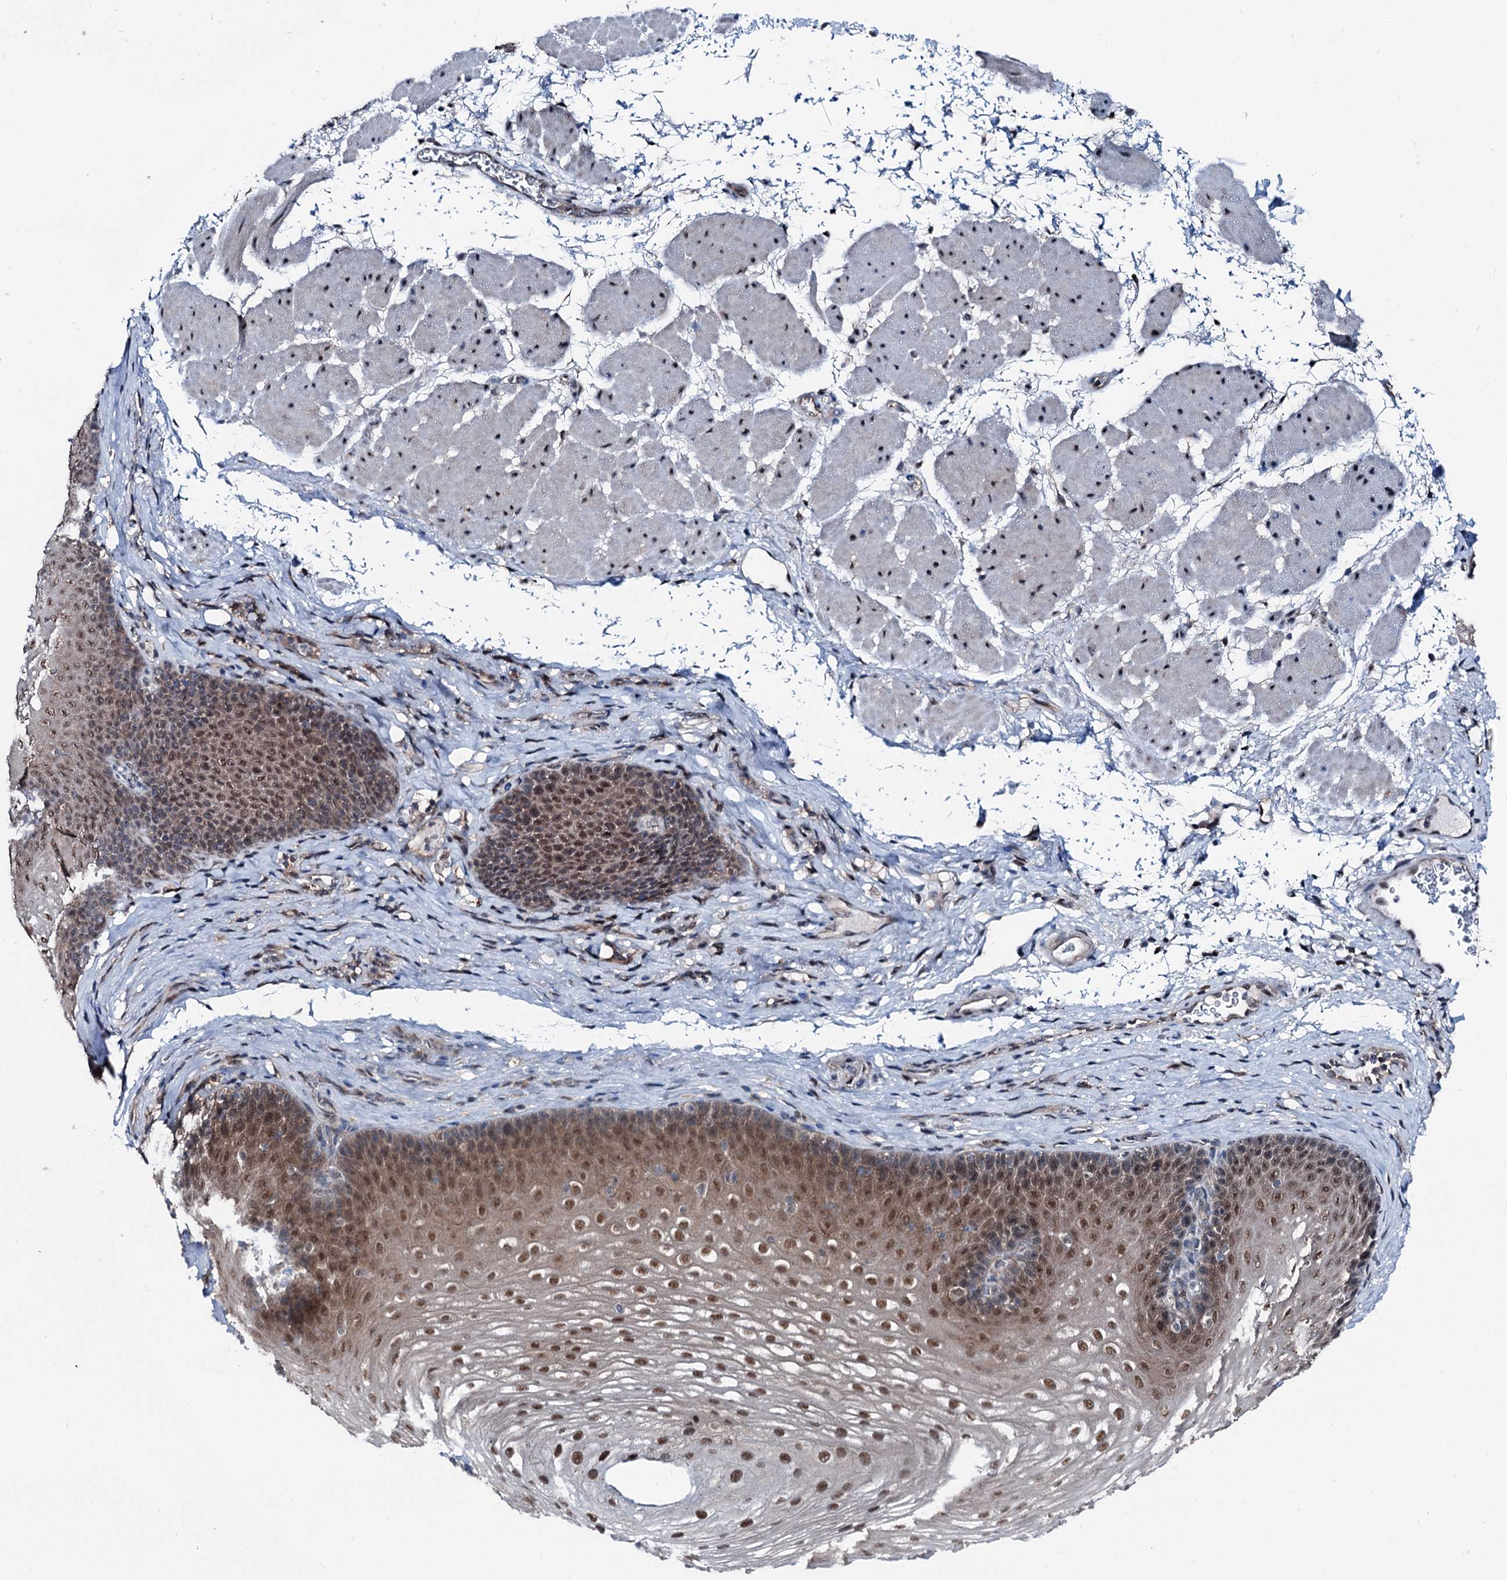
{"staining": {"intensity": "moderate", "quantity": ">75%", "location": "cytoplasmic/membranous,nuclear"}, "tissue": "esophagus", "cell_type": "Squamous epithelial cells", "image_type": "normal", "snomed": [{"axis": "morphology", "description": "Normal tissue, NOS"}, {"axis": "topography", "description": "Esophagus"}], "caption": "DAB immunohistochemical staining of normal esophagus demonstrates moderate cytoplasmic/membranous,nuclear protein expression in approximately >75% of squamous epithelial cells. Using DAB (brown) and hematoxylin (blue) stains, captured at high magnification using brightfield microscopy.", "gene": "PSMD13", "patient": {"sex": "female", "age": 66}}